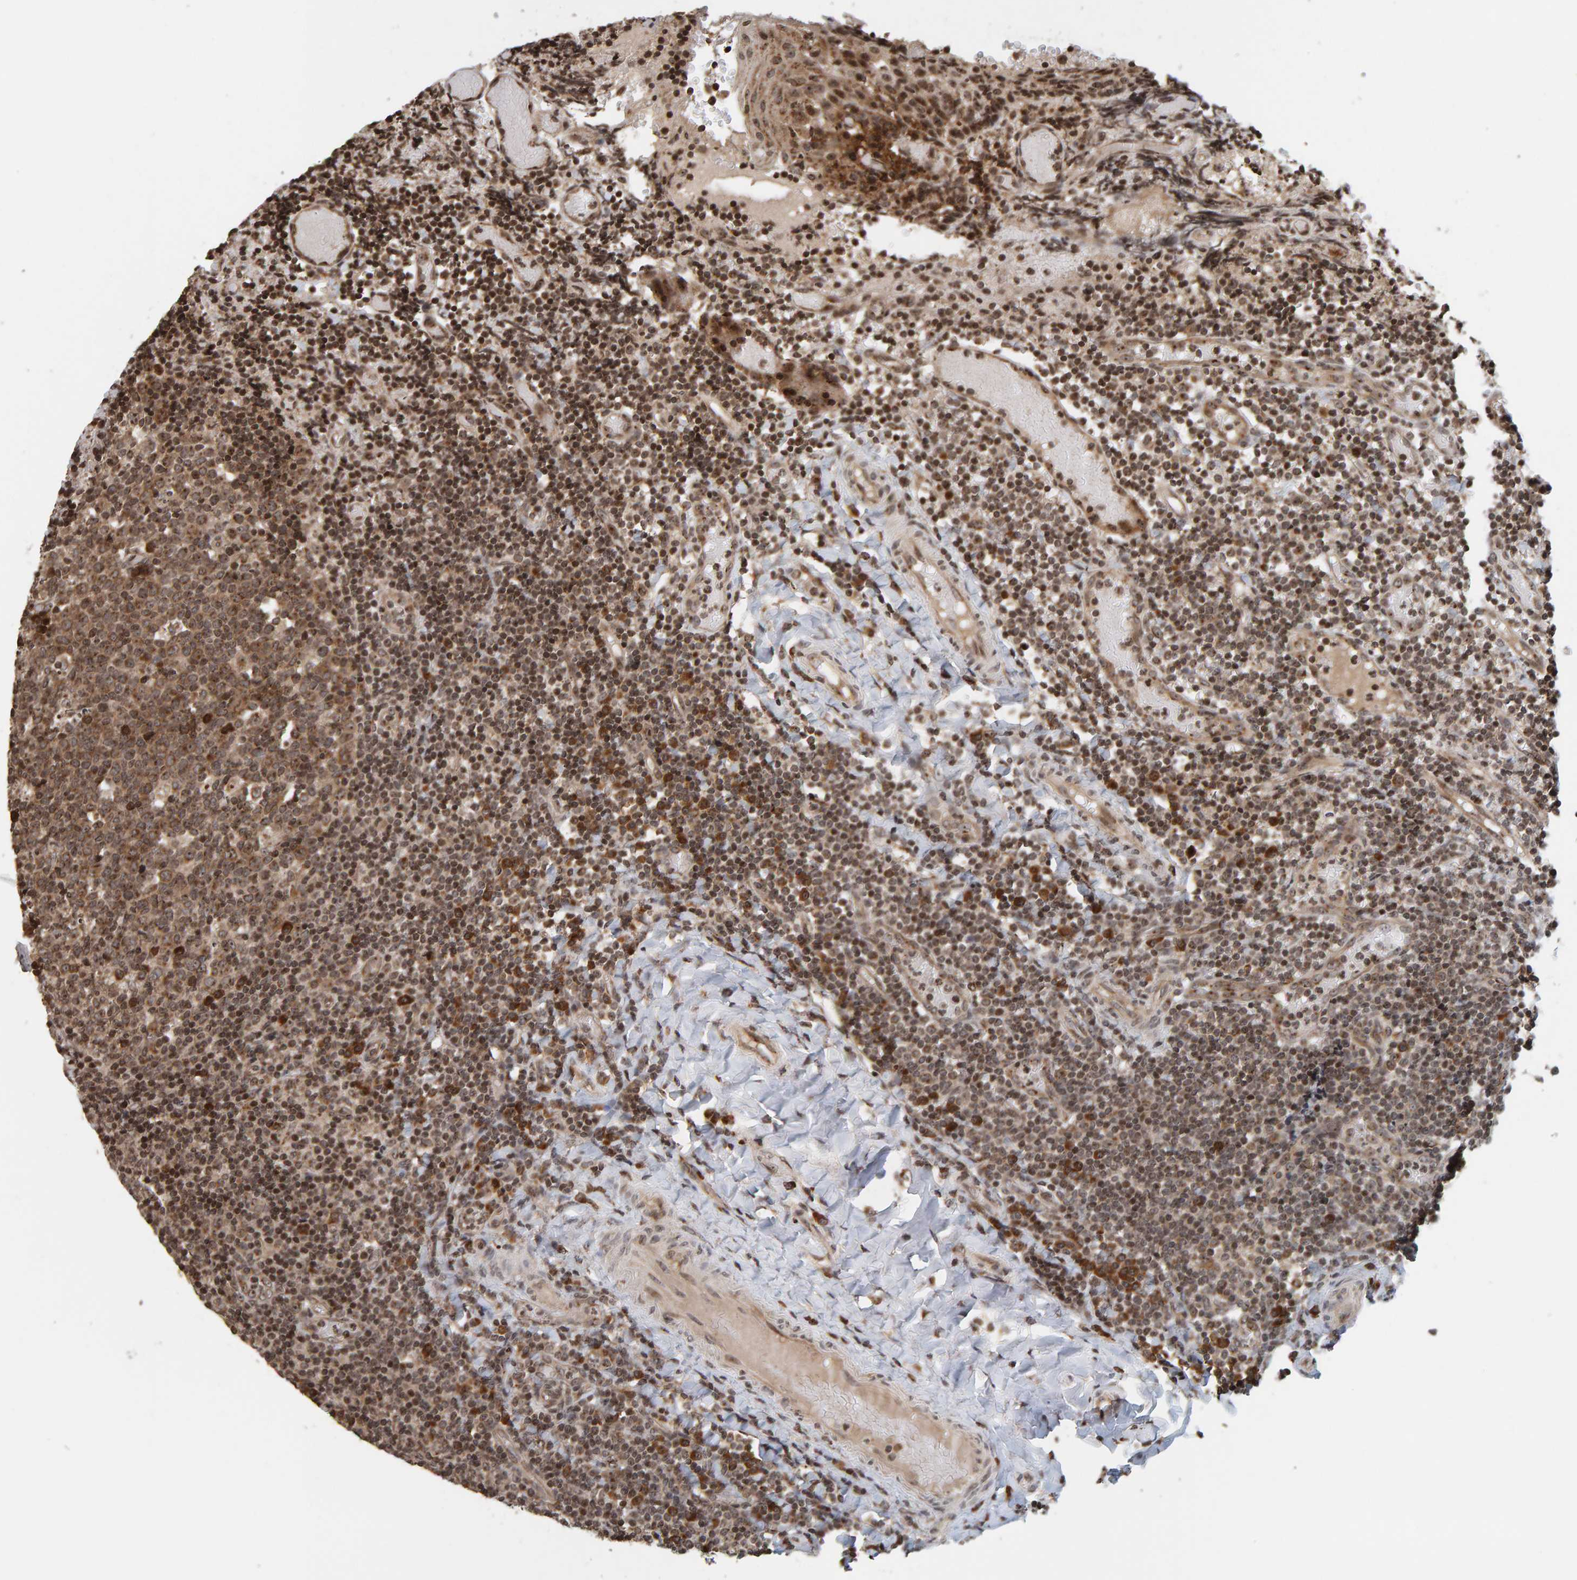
{"staining": {"intensity": "moderate", "quantity": ">75%", "location": "cytoplasmic/membranous,nuclear"}, "tissue": "tonsil", "cell_type": "Germinal center cells", "image_type": "normal", "snomed": [{"axis": "morphology", "description": "Normal tissue, NOS"}, {"axis": "topography", "description": "Tonsil"}], "caption": "Germinal center cells display medium levels of moderate cytoplasmic/membranous,nuclear positivity in approximately >75% of cells in benign human tonsil.", "gene": "CCDC182", "patient": {"sex": "female", "age": 19}}